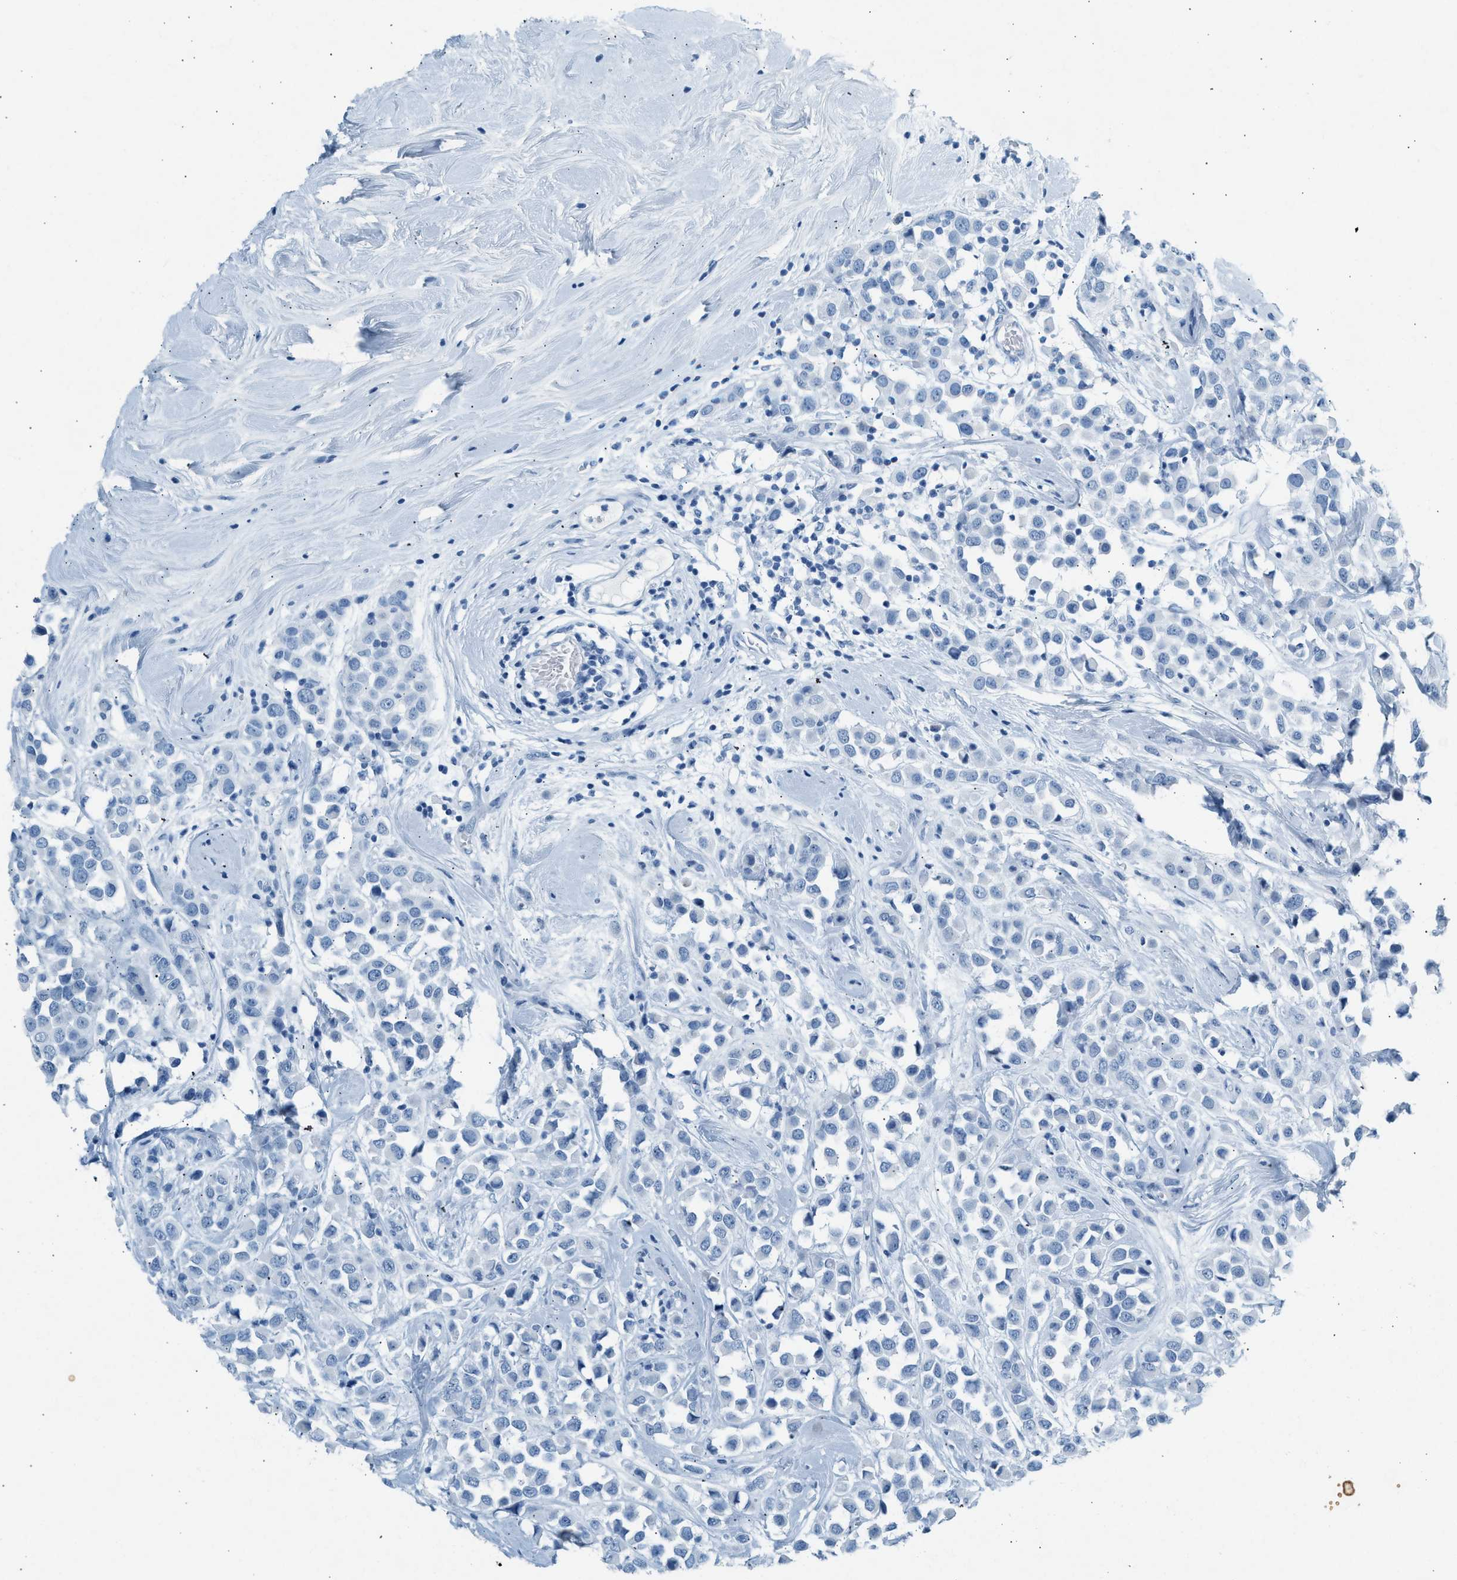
{"staining": {"intensity": "negative", "quantity": "none", "location": "none"}, "tissue": "breast cancer", "cell_type": "Tumor cells", "image_type": "cancer", "snomed": [{"axis": "morphology", "description": "Duct carcinoma"}, {"axis": "topography", "description": "Breast"}], "caption": "The immunohistochemistry image has no significant expression in tumor cells of breast infiltrating ductal carcinoma tissue.", "gene": "HHATL", "patient": {"sex": "female", "age": 61}}